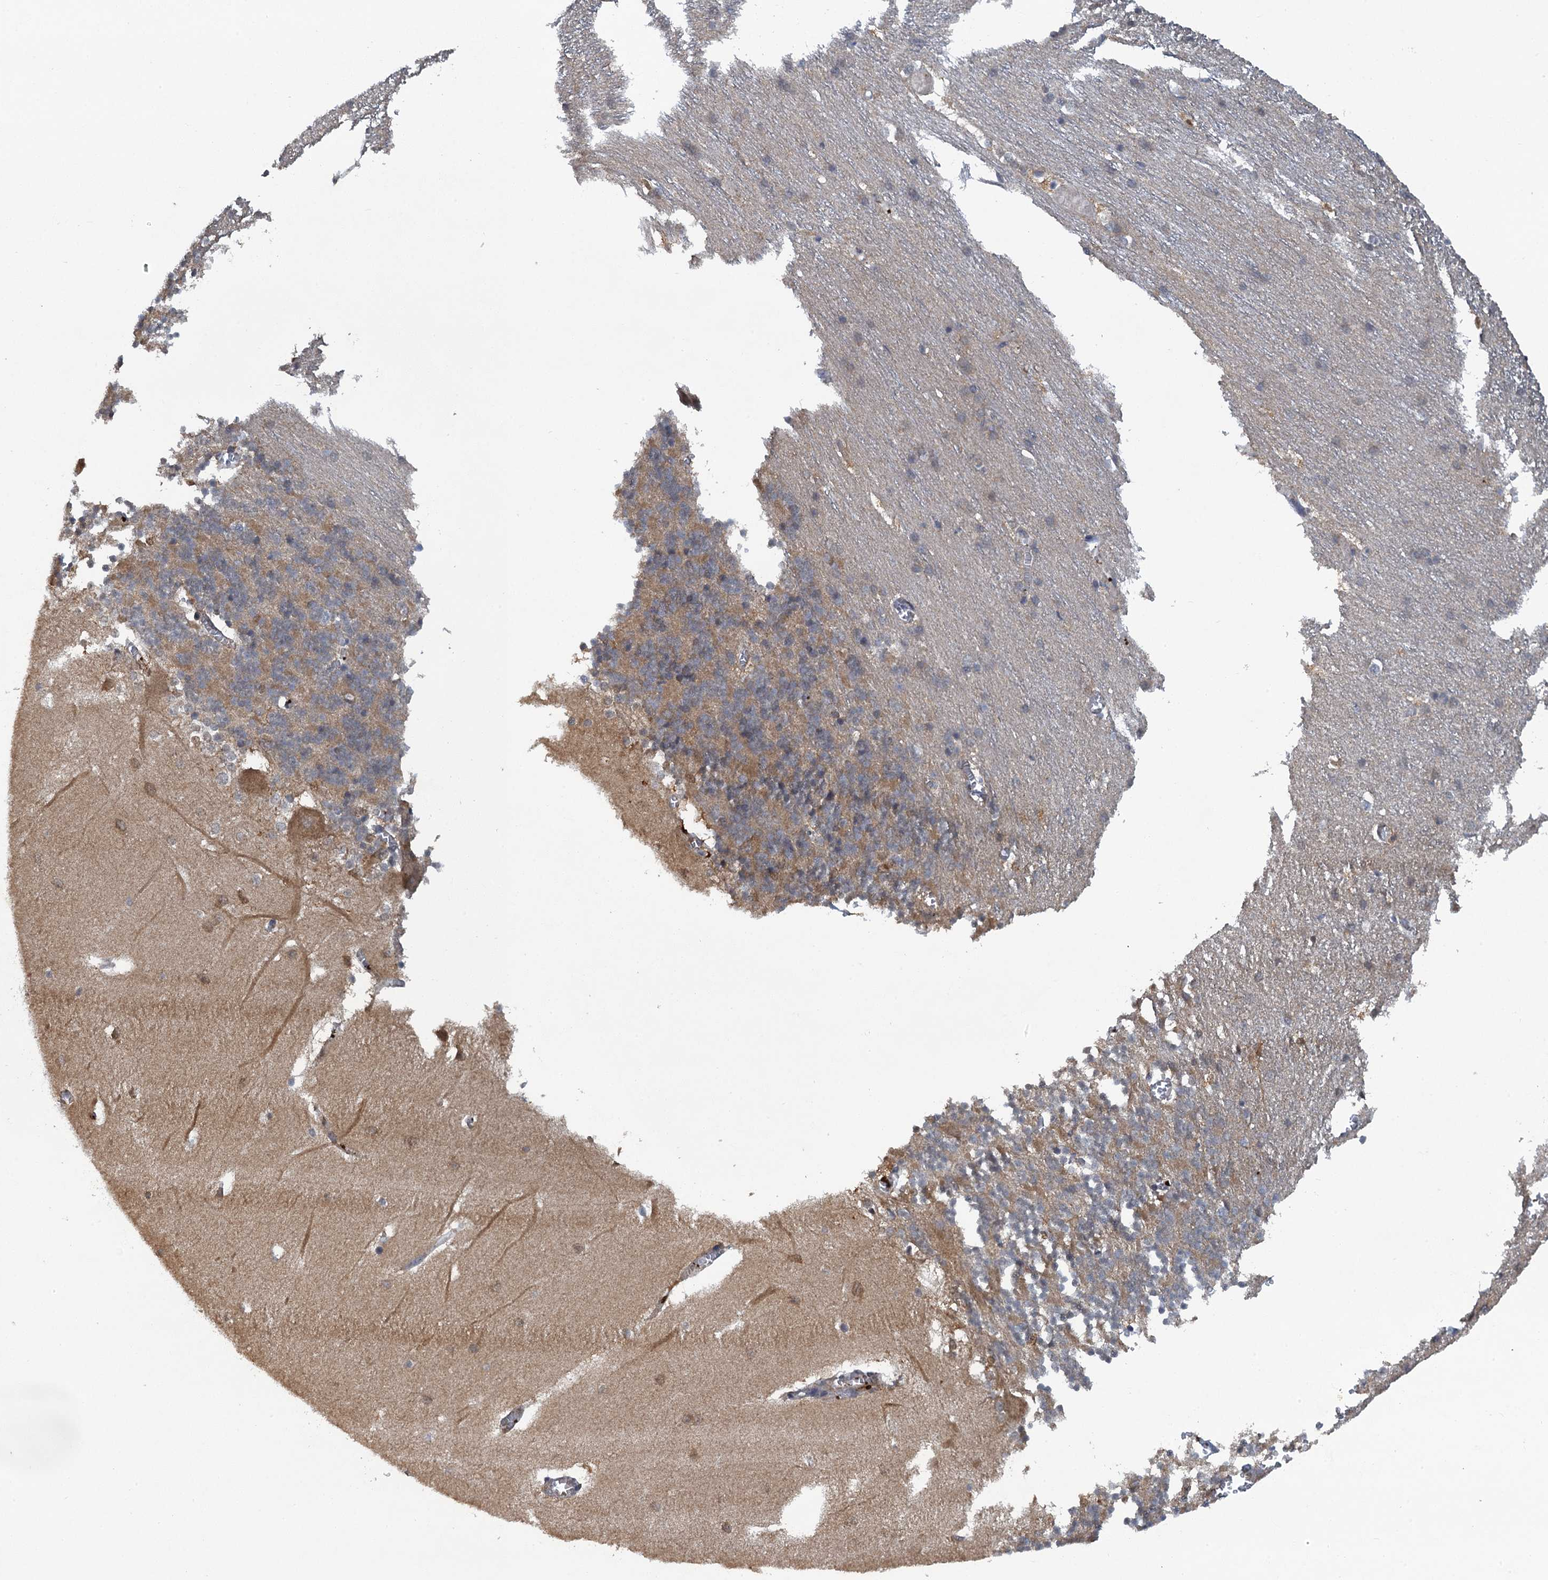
{"staining": {"intensity": "weak", "quantity": "25%-75%", "location": "cytoplasmic/membranous"}, "tissue": "cerebellum", "cell_type": "Cells in granular layer", "image_type": "normal", "snomed": [{"axis": "morphology", "description": "Normal tissue, NOS"}, {"axis": "topography", "description": "Cerebellum"}], "caption": "A micrograph of human cerebellum stained for a protein reveals weak cytoplasmic/membranous brown staining in cells in granular layer. (DAB (3,3'-diaminobenzidine) IHC, brown staining for protein, blue staining for nuclei).", "gene": "HAPLN3", "patient": {"sex": "male", "age": 37}}